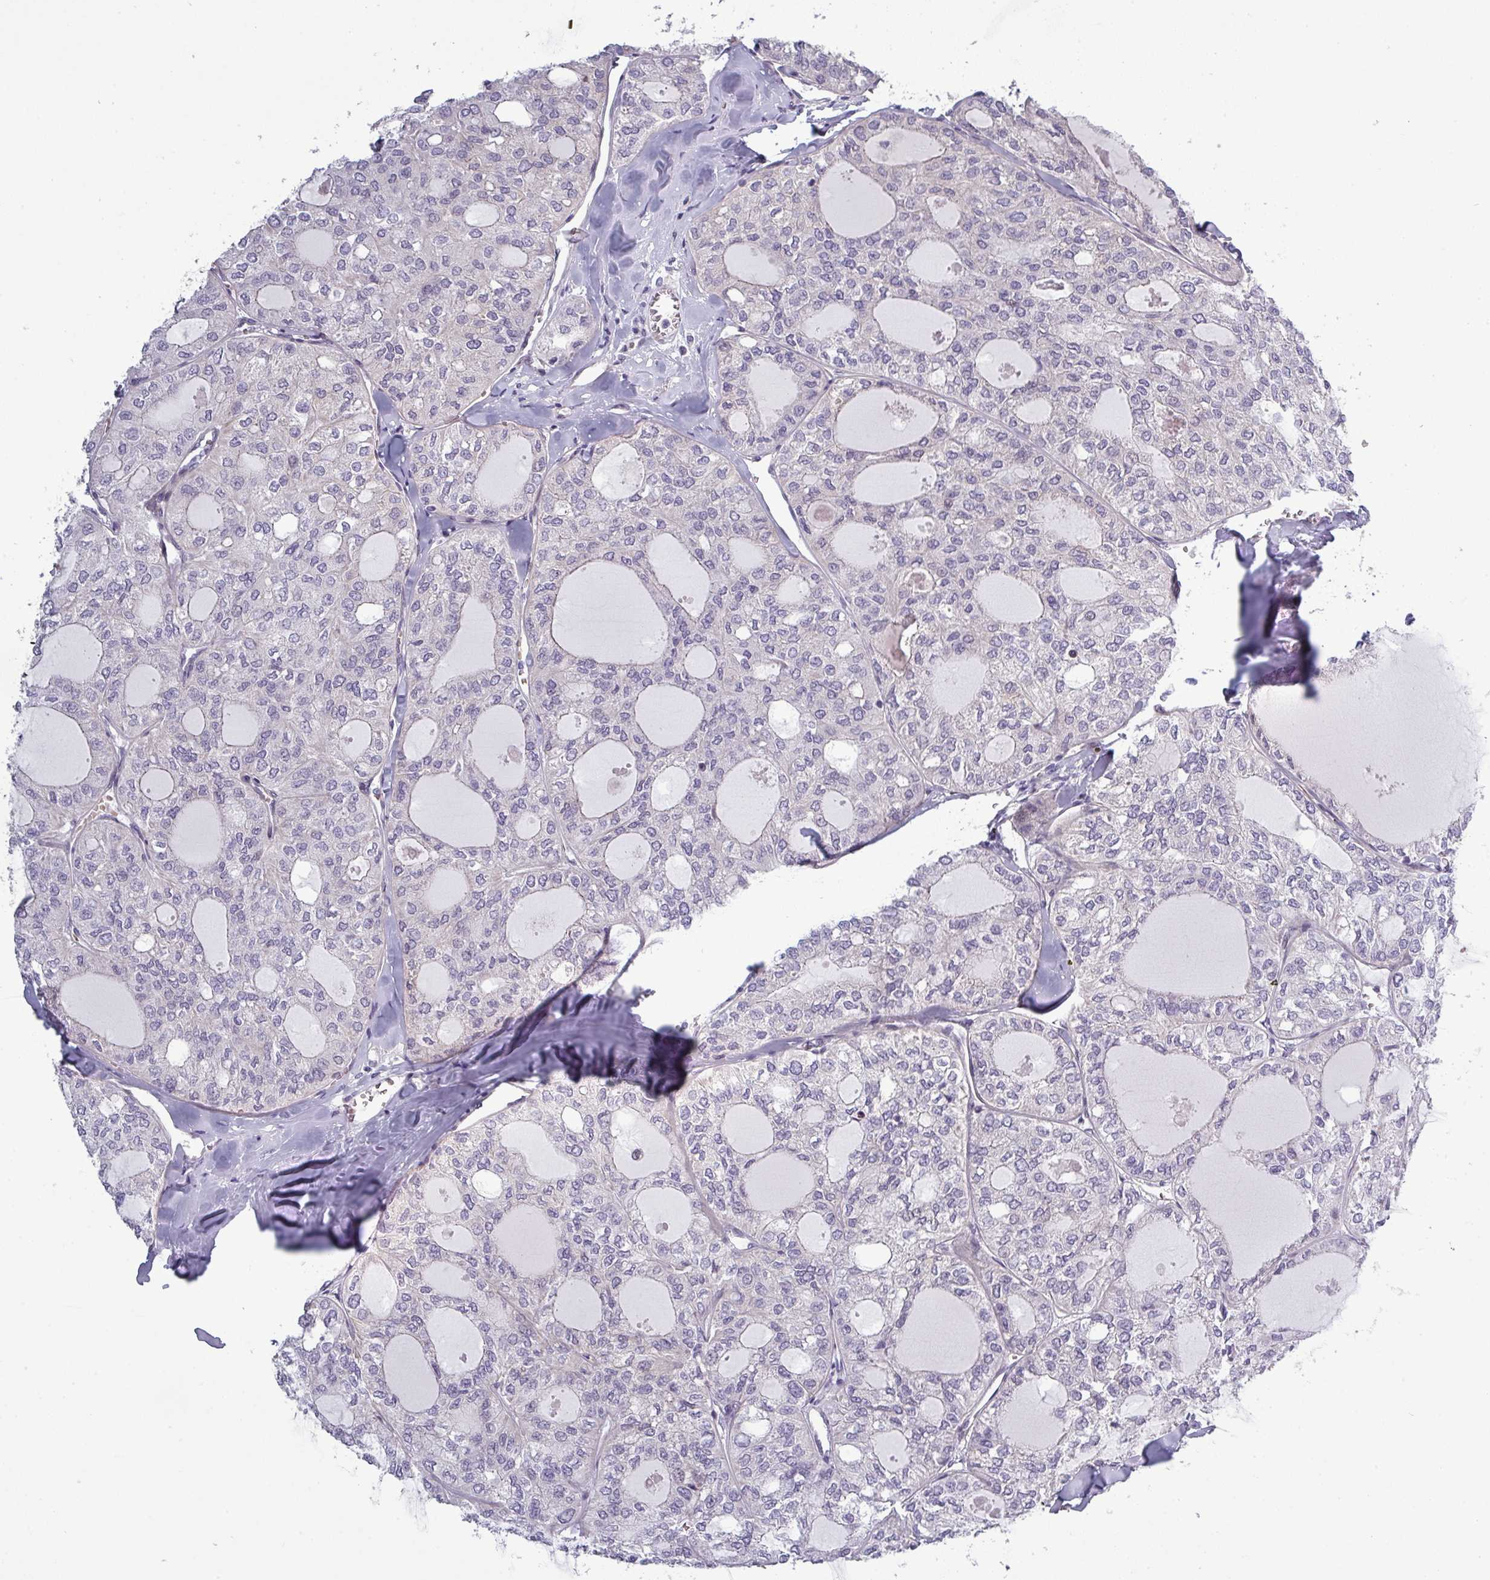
{"staining": {"intensity": "negative", "quantity": "none", "location": "none"}, "tissue": "thyroid cancer", "cell_type": "Tumor cells", "image_type": "cancer", "snomed": [{"axis": "morphology", "description": "Follicular adenoma carcinoma, NOS"}, {"axis": "topography", "description": "Thyroid gland"}], "caption": "A histopathology image of thyroid cancer stained for a protein shows no brown staining in tumor cells.", "gene": "PRAMEF12", "patient": {"sex": "male", "age": 75}}